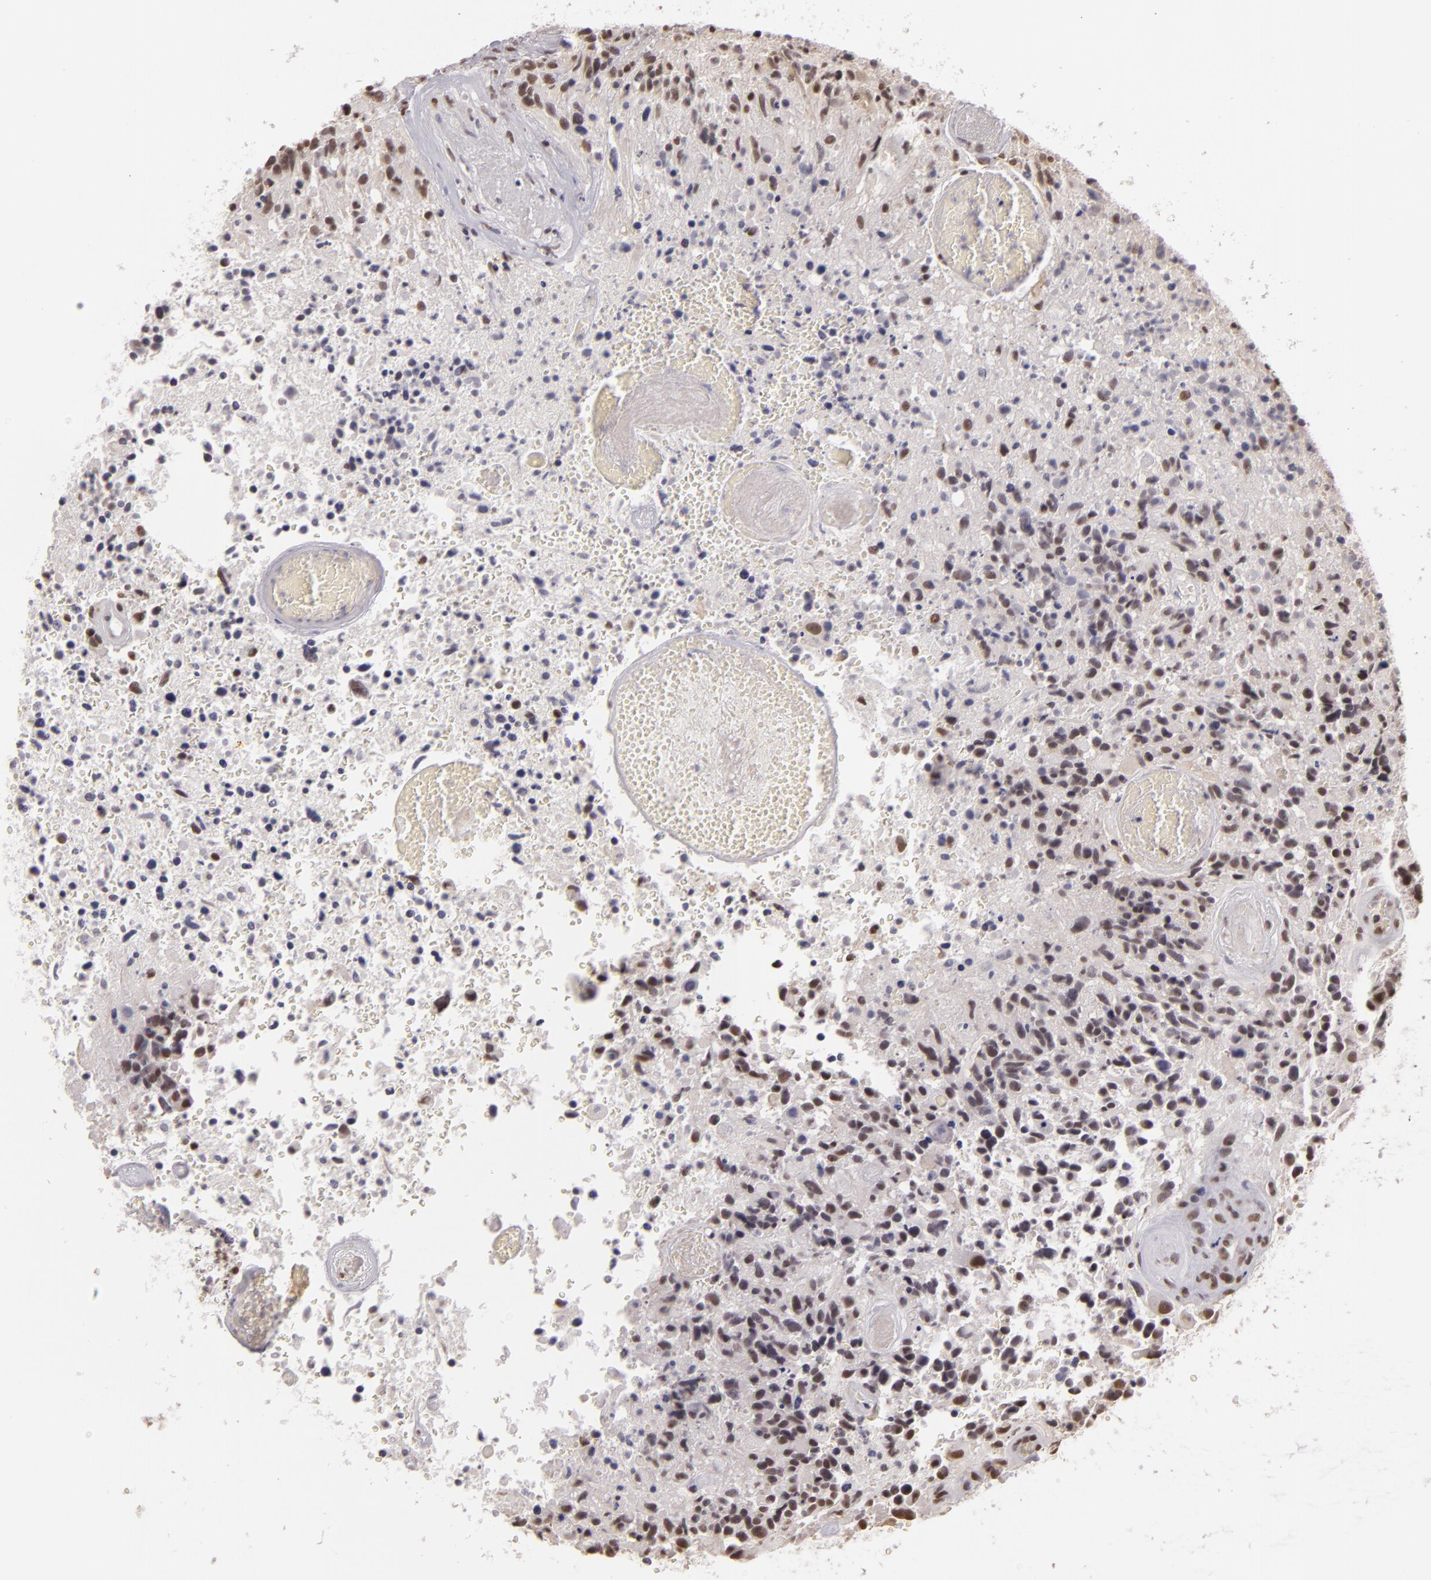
{"staining": {"intensity": "moderate", "quantity": "25%-75%", "location": "nuclear"}, "tissue": "glioma", "cell_type": "Tumor cells", "image_type": "cancer", "snomed": [{"axis": "morphology", "description": "Glioma, malignant, High grade"}, {"axis": "topography", "description": "Brain"}], "caption": "This histopathology image reveals immunohistochemistry (IHC) staining of glioma, with medium moderate nuclear positivity in about 25%-75% of tumor cells.", "gene": "INTS6", "patient": {"sex": "male", "age": 72}}